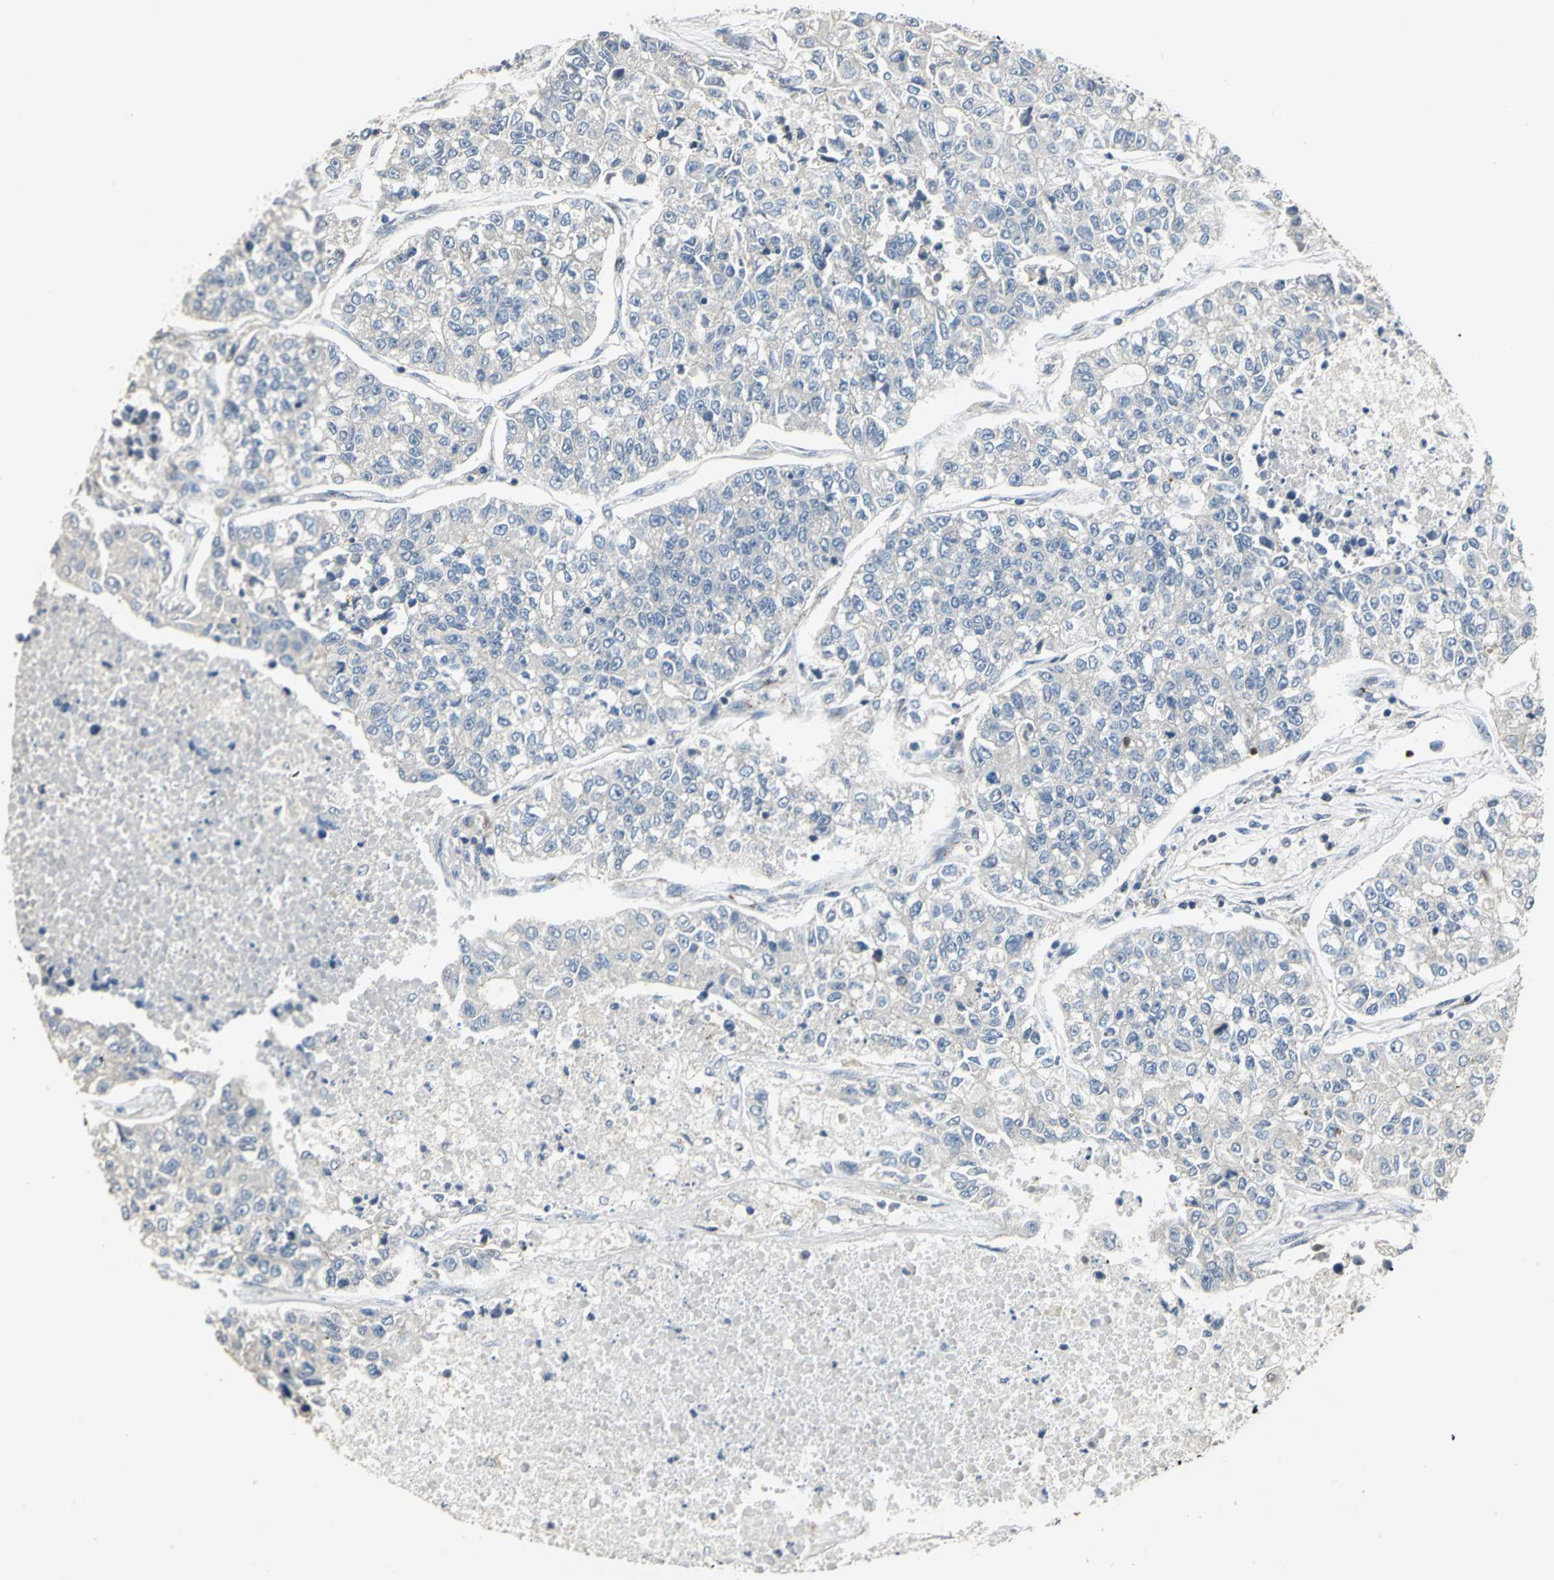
{"staining": {"intensity": "negative", "quantity": "none", "location": "none"}, "tissue": "lung cancer", "cell_type": "Tumor cells", "image_type": "cancer", "snomed": [{"axis": "morphology", "description": "Adenocarcinoma, NOS"}, {"axis": "topography", "description": "Lung"}], "caption": "Tumor cells show no significant expression in adenocarcinoma (lung).", "gene": "RAPGEF1", "patient": {"sex": "male", "age": 49}}